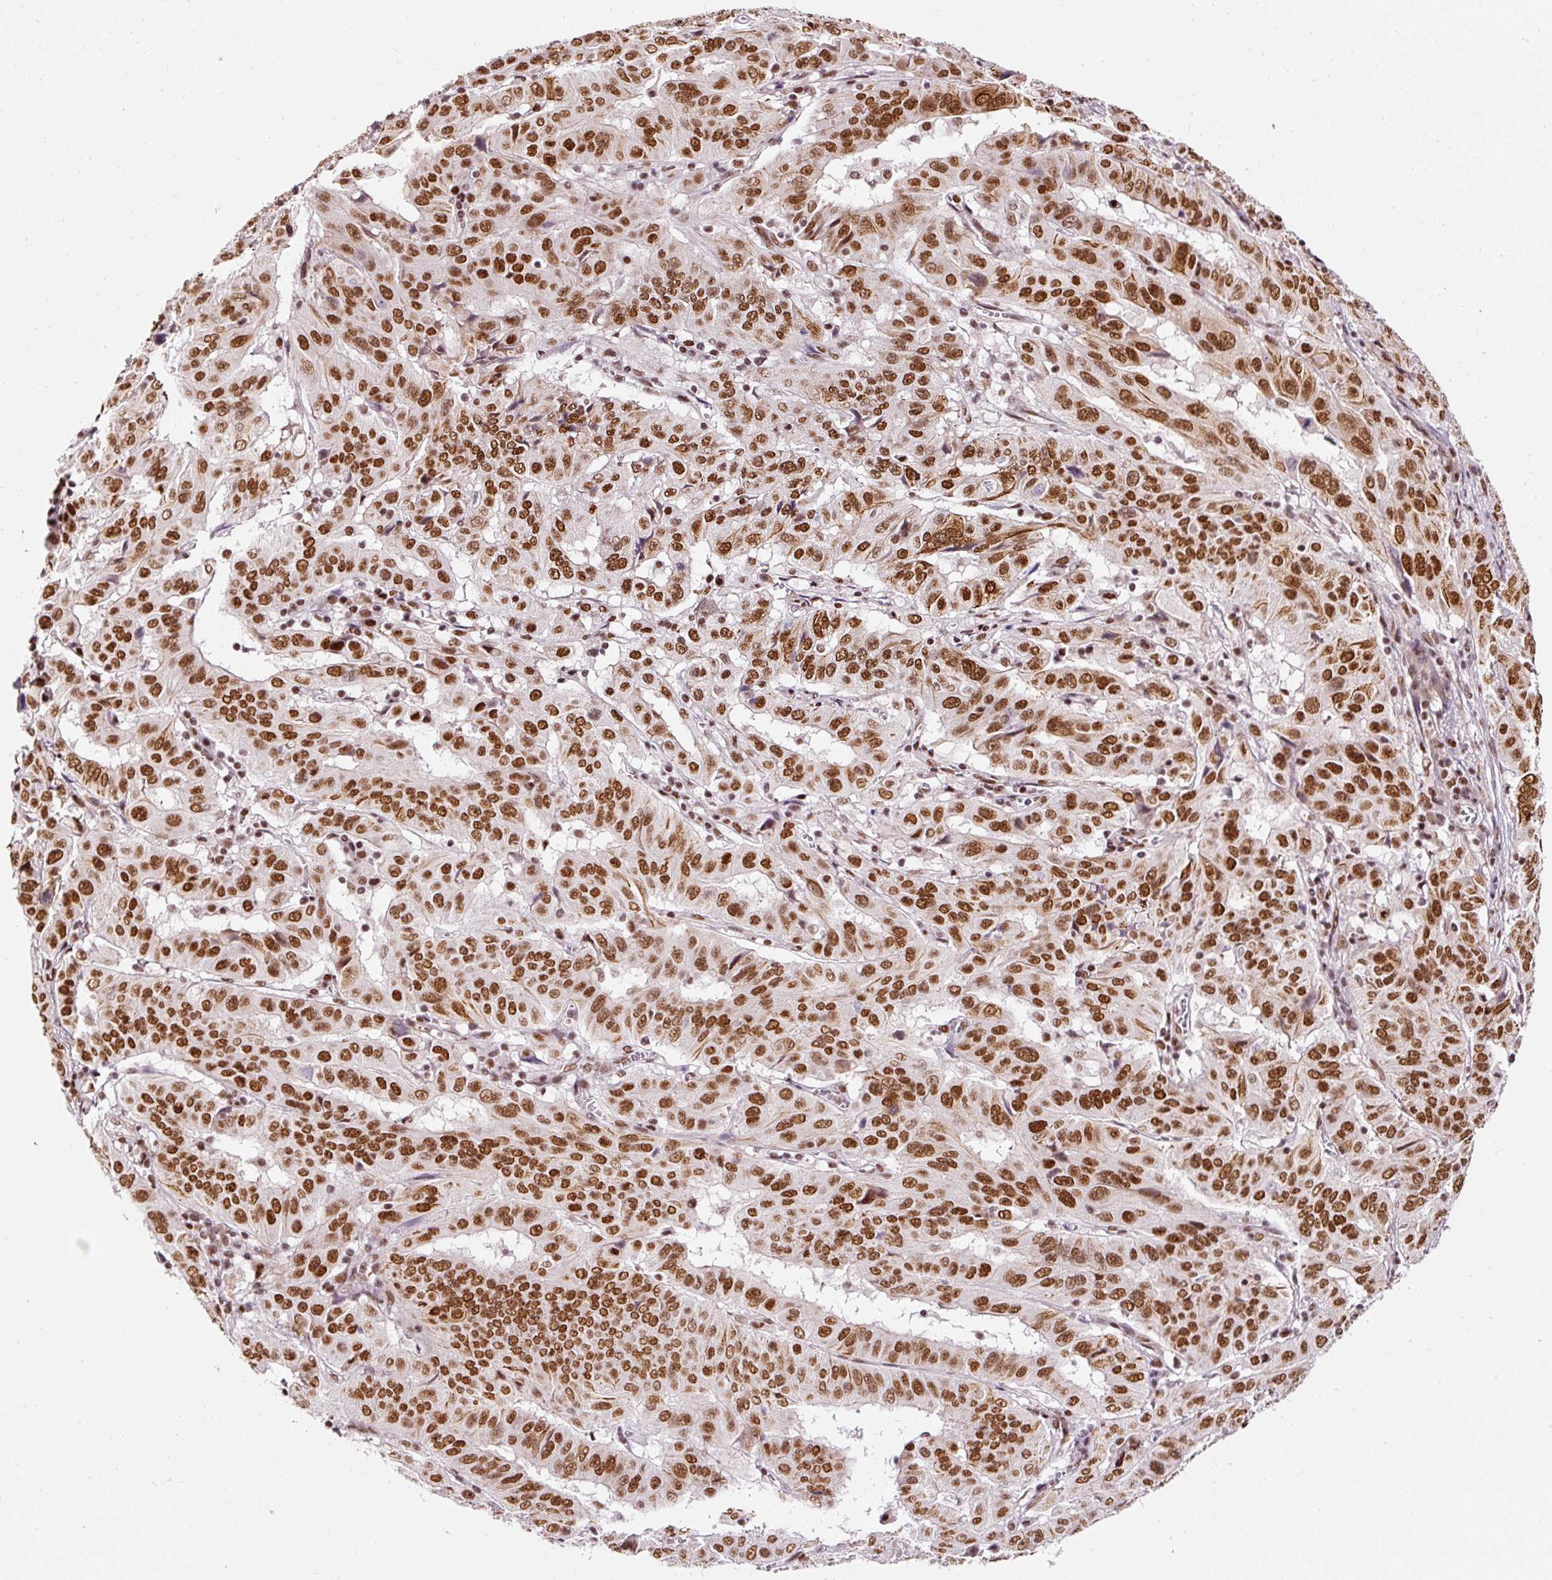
{"staining": {"intensity": "strong", "quantity": ">75%", "location": "nuclear"}, "tissue": "pancreatic cancer", "cell_type": "Tumor cells", "image_type": "cancer", "snomed": [{"axis": "morphology", "description": "Adenocarcinoma, NOS"}, {"axis": "topography", "description": "Pancreas"}], "caption": "Brown immunohistochemical staining in adenocarcinoma (pancreatic) reveals strong nuclear expression in about >75% of tumor cells.", "gene": "HNRNPC", "patient": {"sex": "male", "age": 63}}